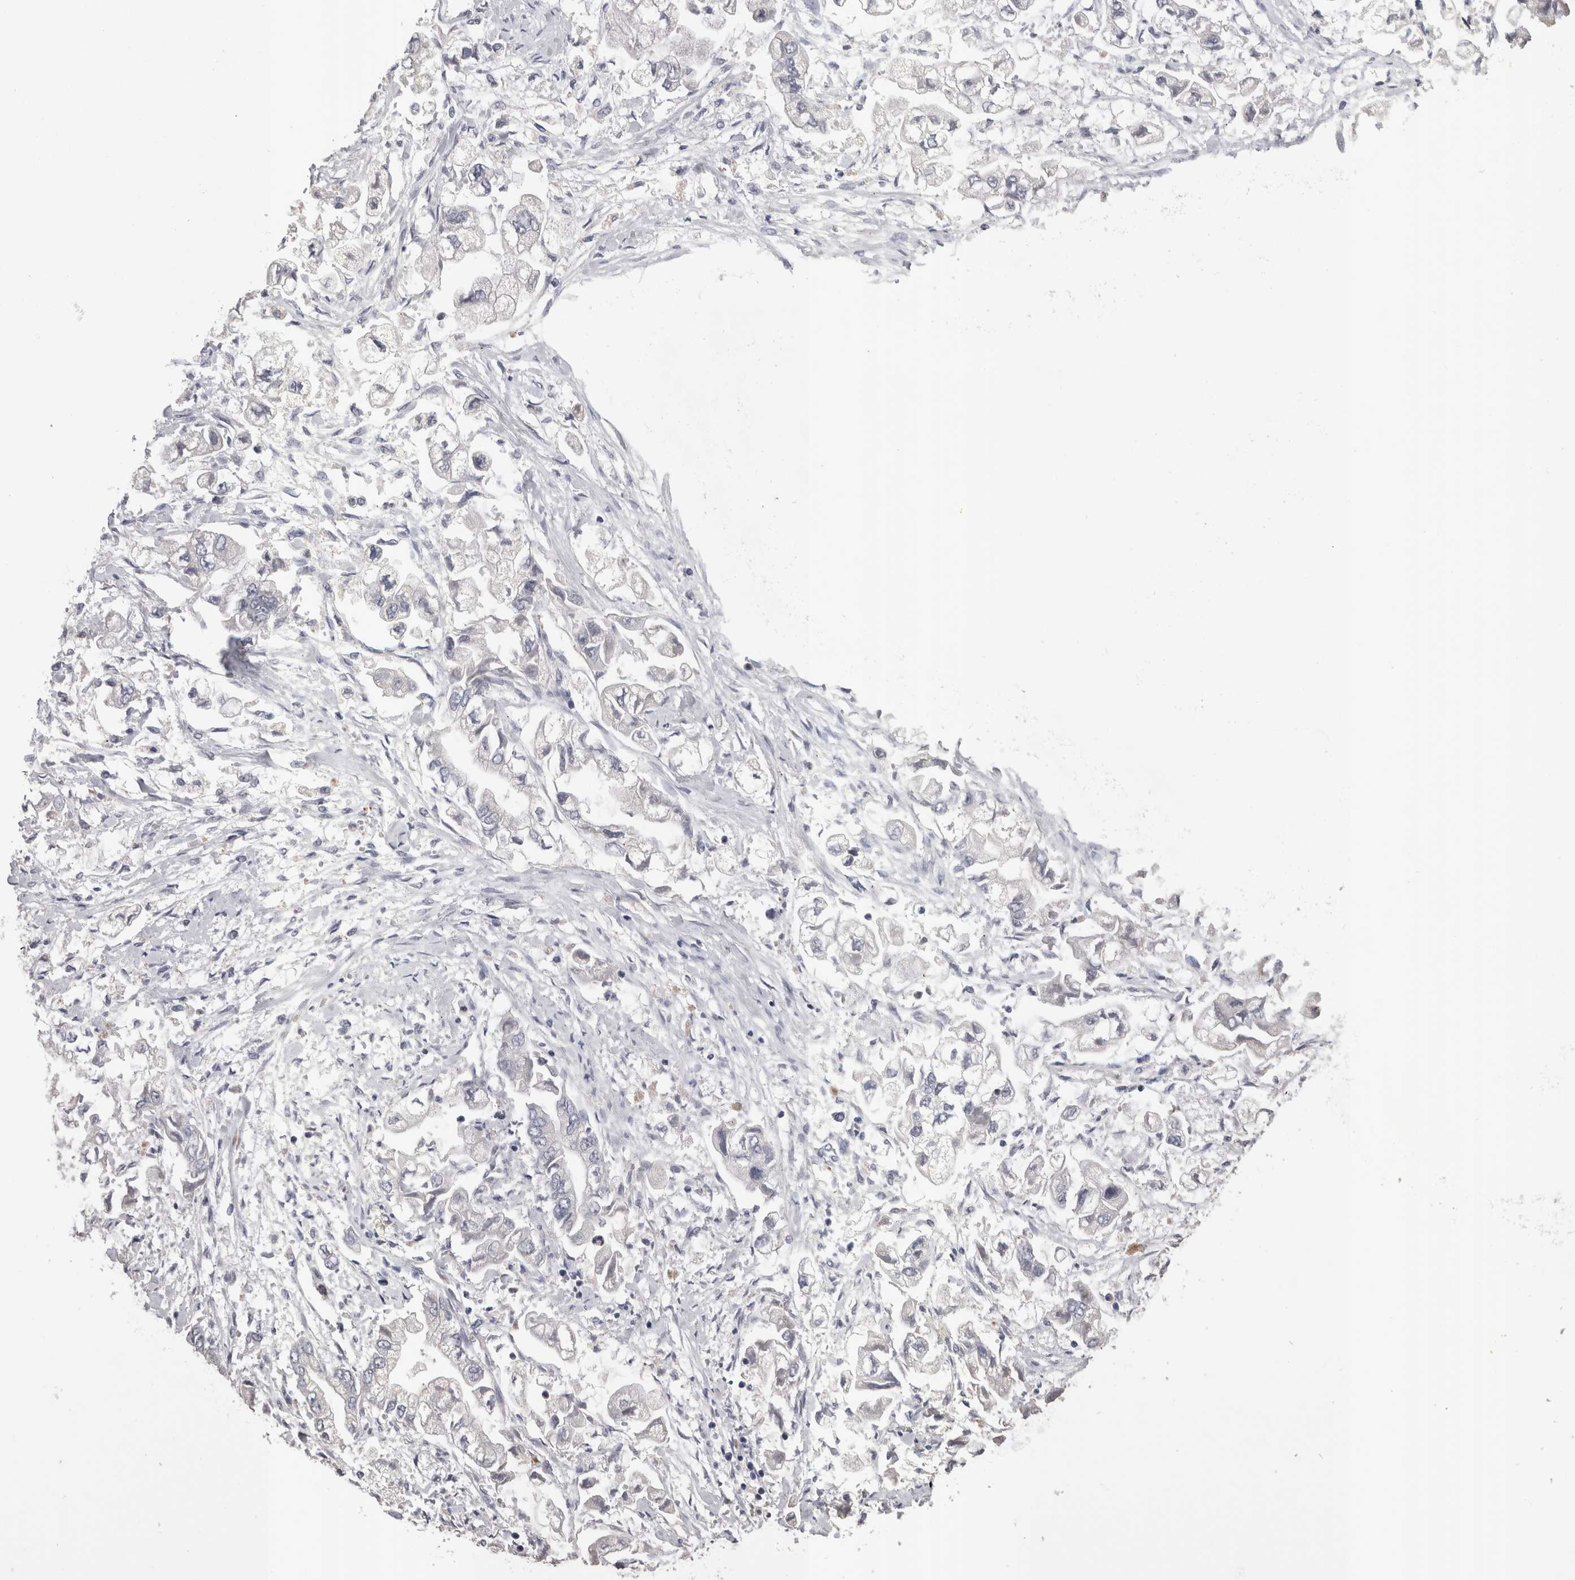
{"staining": {"intensity": "negative", "quantity": "none", "location": "none"}, "tissue": "stomach cancer", "cell_type": "Tumor cells", "image_type": "cancer", "snomed": [{"axis": "morphology", "description": "Normal tissue, NOS"}, {"axis": "morphology", "description": "Adenocarcinoma, NOS"}, {"axis": "topography", "description": "Stomach"}], "caption": "Tumor cells are negative for protein expression in human adenocarcinoma (stomach).", "gene": "STC1", "patient": {"sex": "male", "age": 62}}